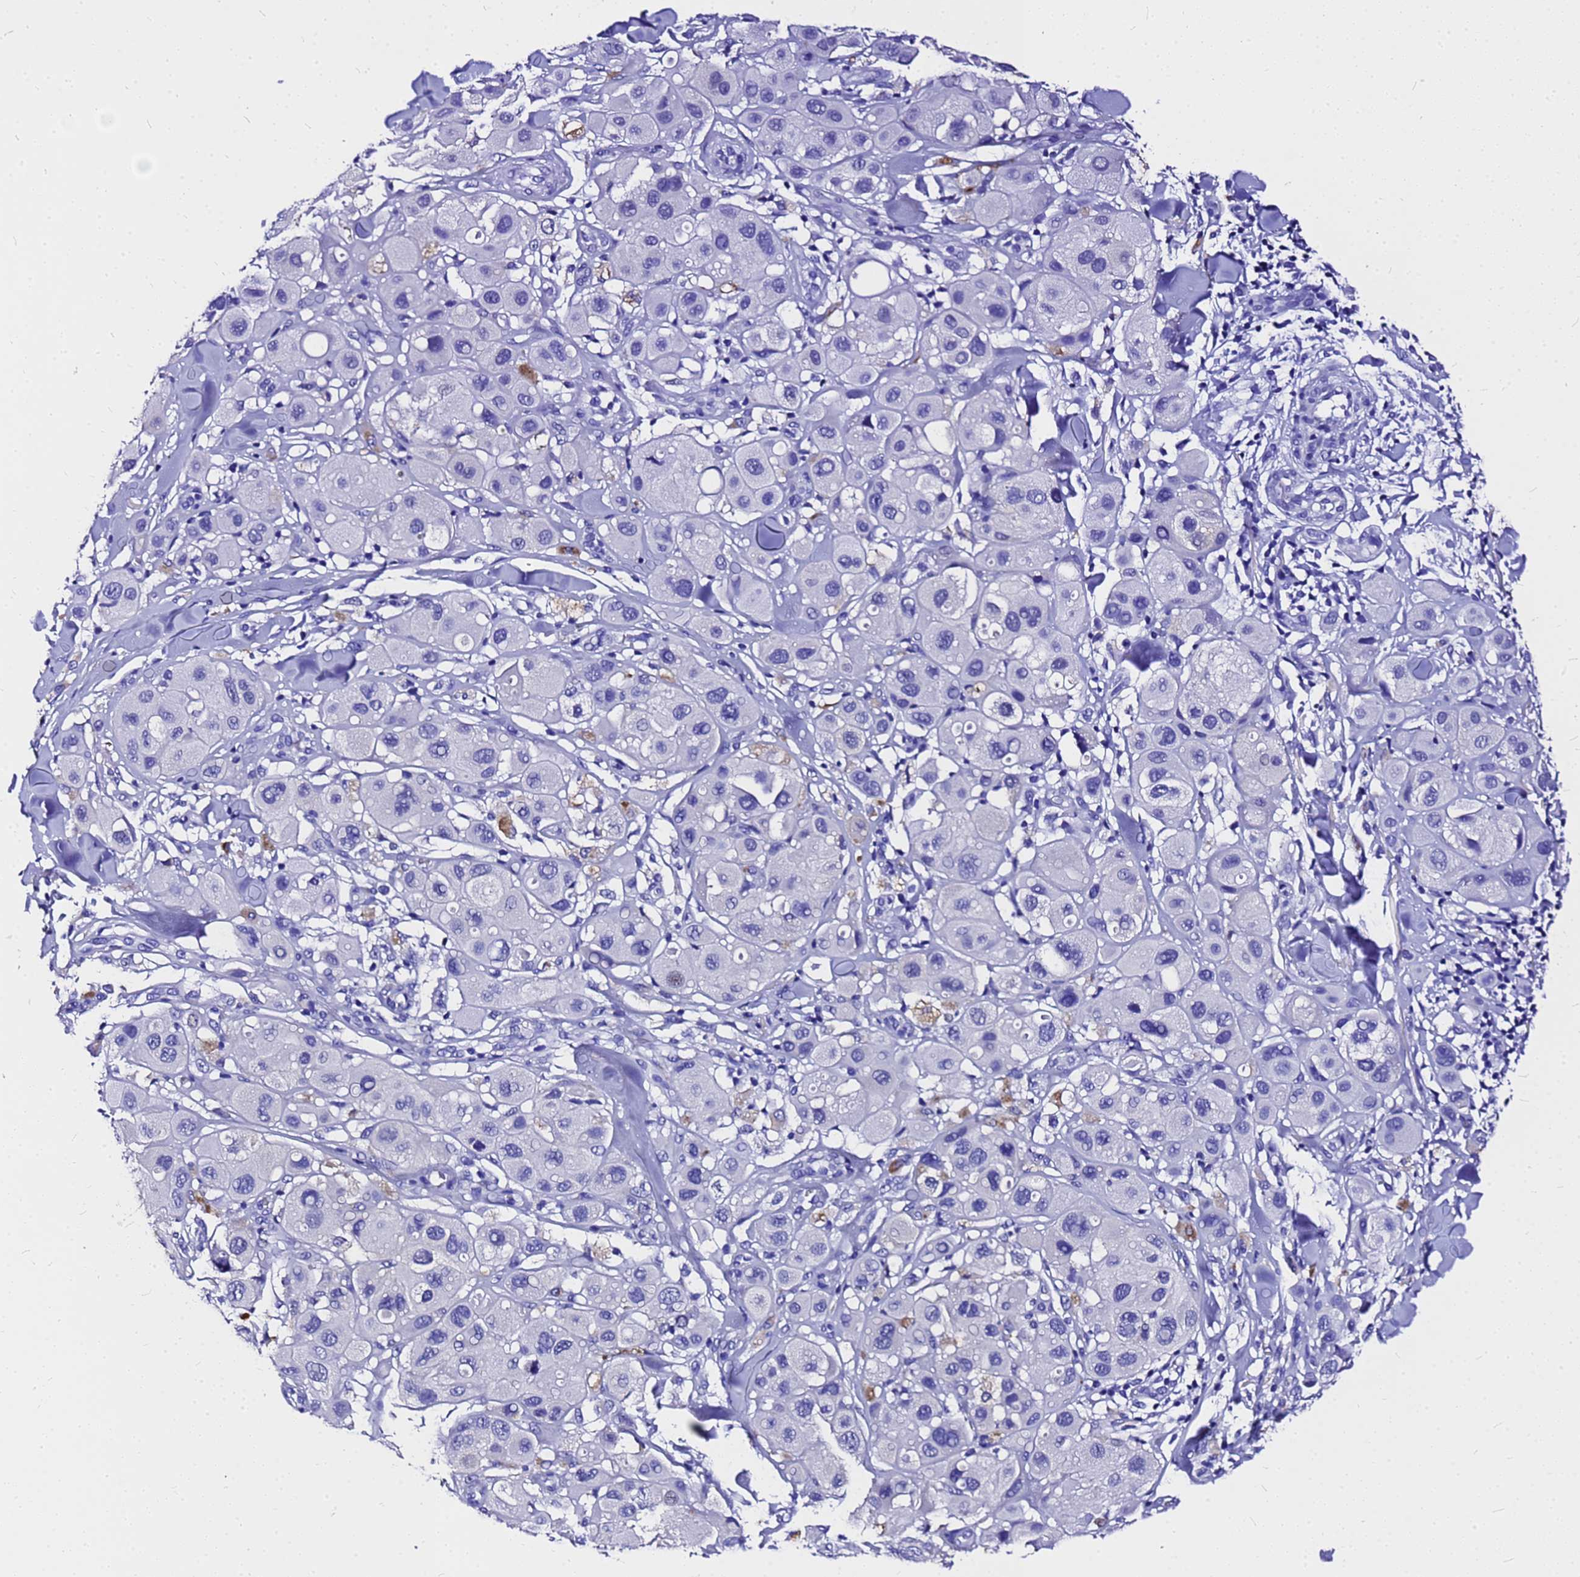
{"staining": {"intensity": "negative", "quantity": "none", "location": "none"}, "tissue": "melanoma", "cell_type": "Tumor cells", "image_type": "cancer", "snomed": [{"axis": "morphology", "description": "Malignant melanoma, Metastatic site"}, {"axis": "topography", "description": "Skin"}], "caption": "The IHC image has no significant positivity in tumor cells of melanoma tissue.", "gene": "HERC4", "patient": {"sex": "male", "age": 41}}